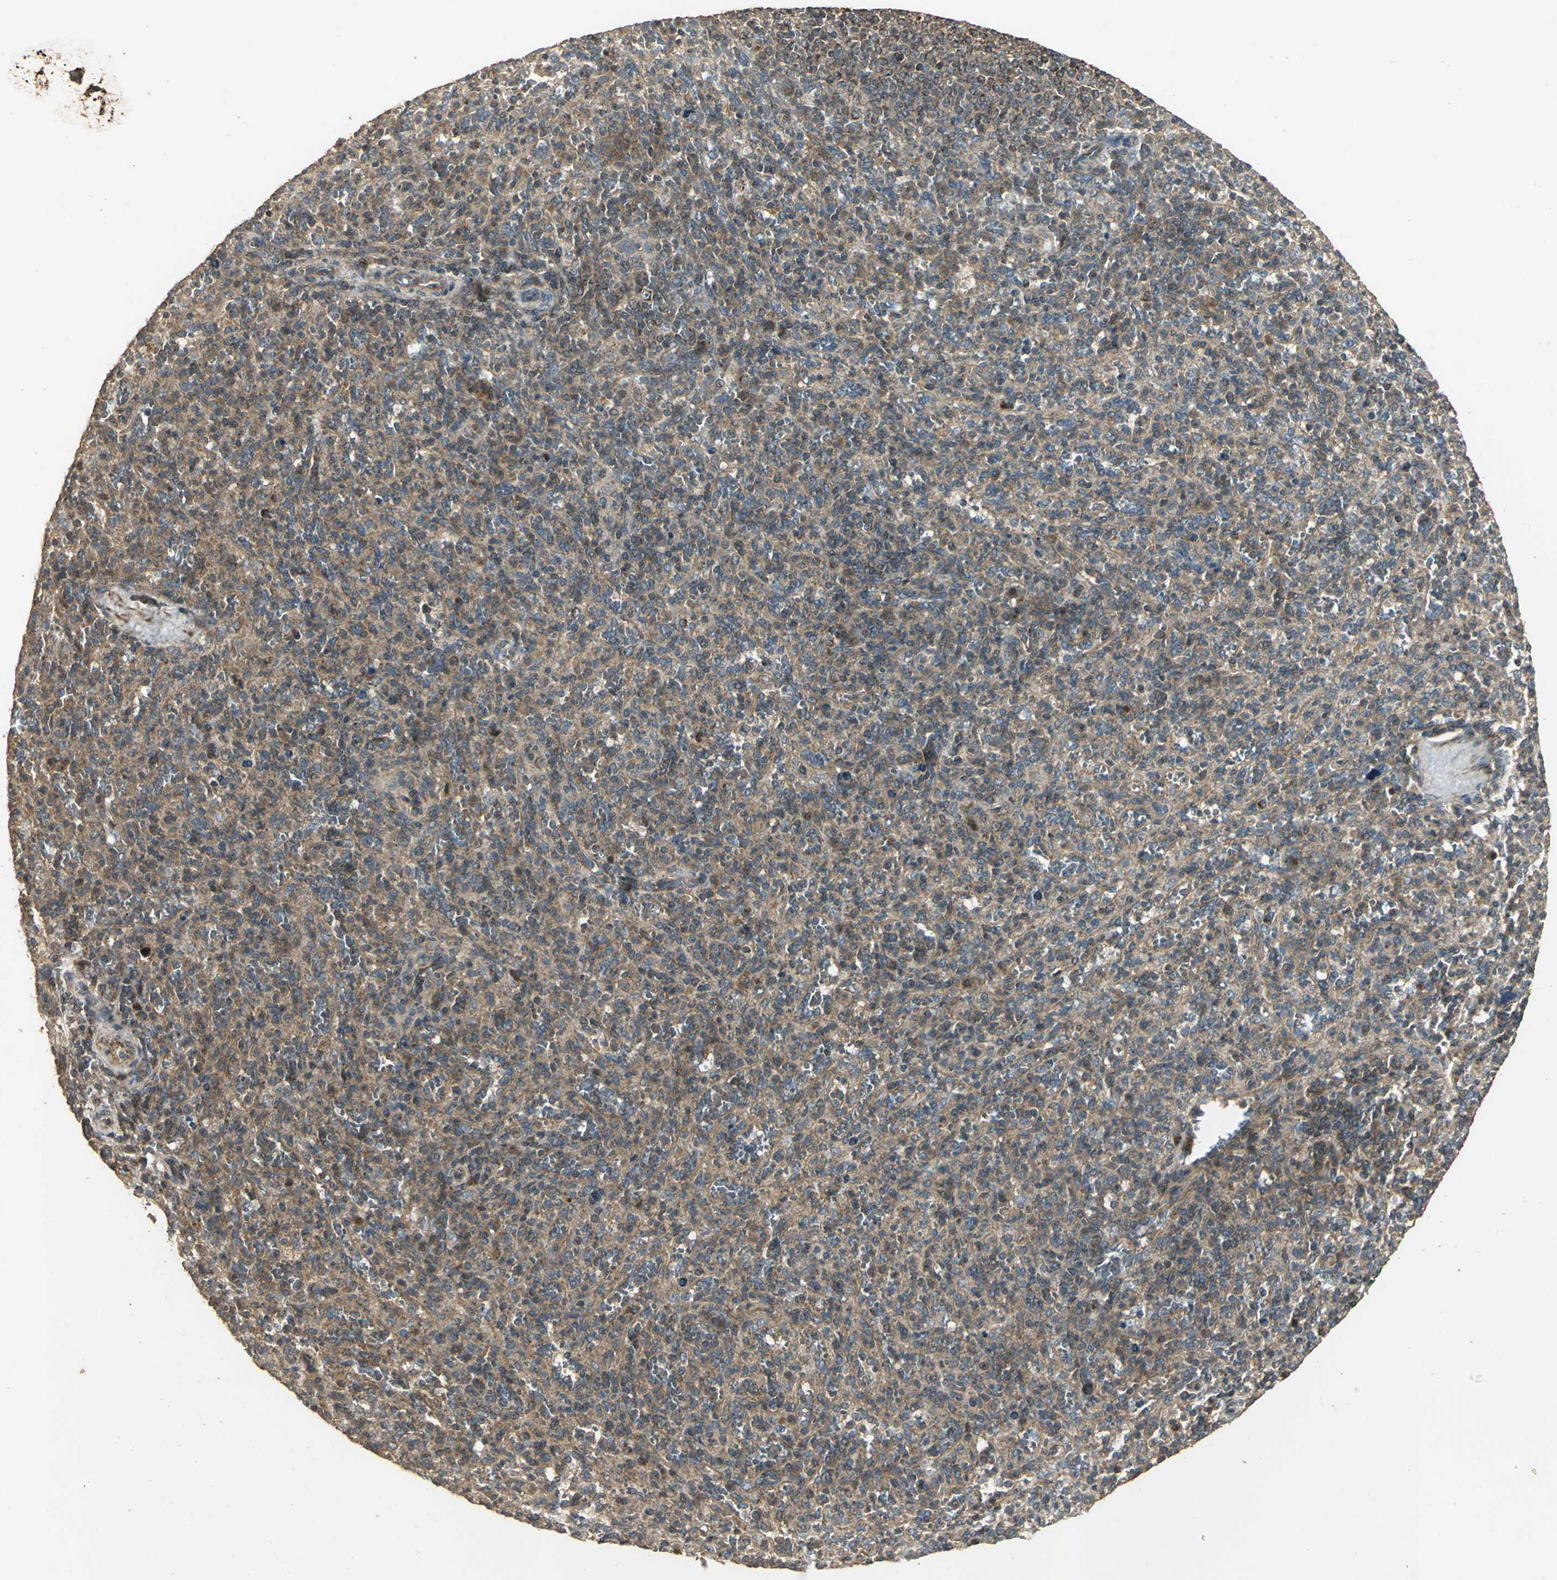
{"staining": {"intensity": "weak", "quantity": "25%-75%", "location": "cytoplasmic/membranous"}, "tissue": "spleen", "cell_type": "Cells in red pulp", "image_type": "normal", "snomed": [{"axis": "morphology", "description": "Normal tissue, NOS"}, {"axis": "topography", "description": "Spleen"}], "caption": "Protein staining of normal spleen demonstrates weak cytoplasmic/membranous positivity in approximately 25%-75% of cells in red pulp.", "gene": "KANK1", "patient": {"sex": "male", "age": 36}}